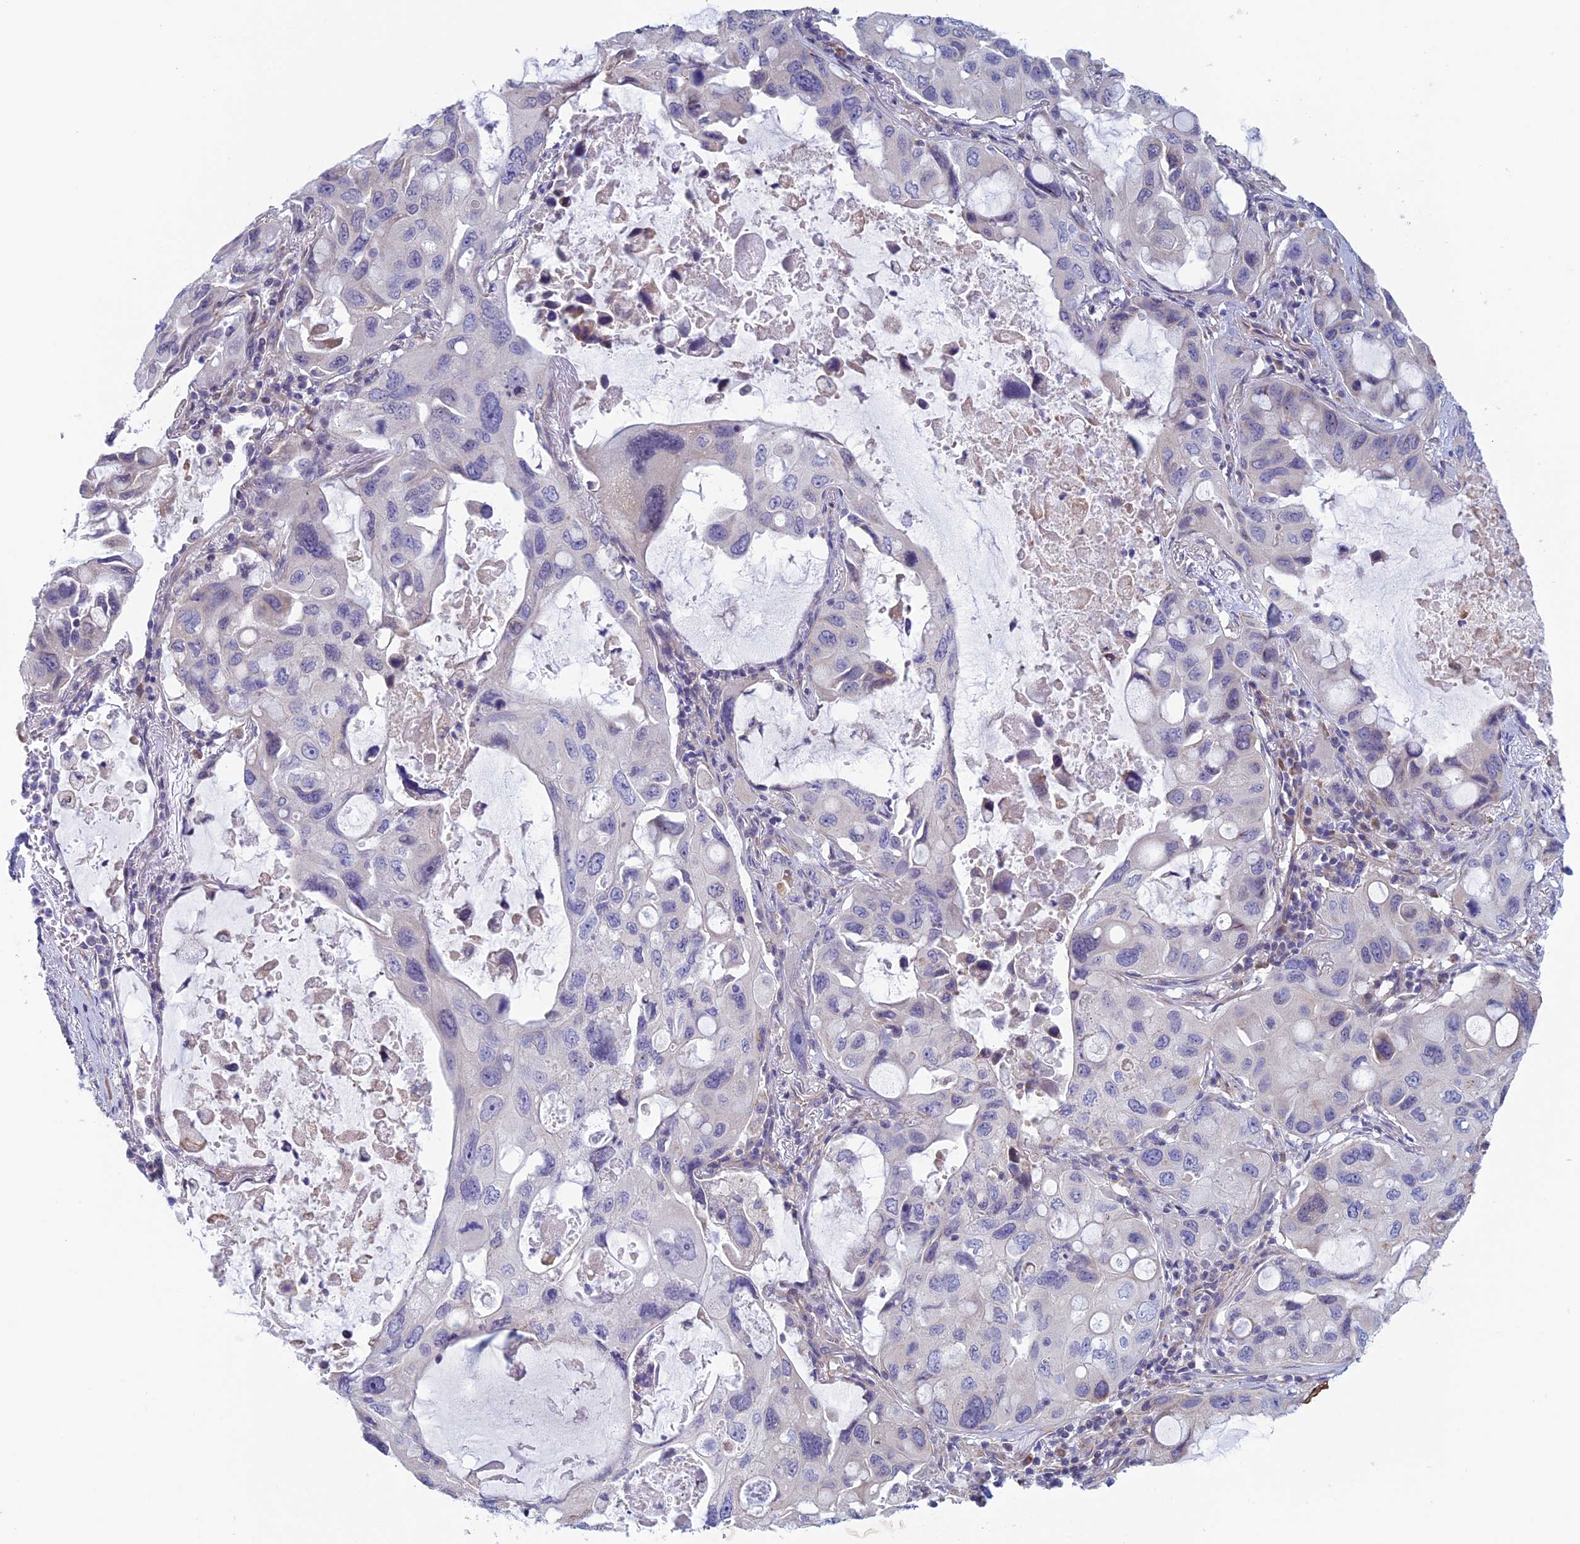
{"staining": {"intensity": "negative", "quantity": "none", "location": "none"}, "tissue": "lung cancer", "cell_type": "Tumor cells", "image_type": "cancer", "snomed": [{"axis": "morphology", "description": "Squamous cell carcinoma, NOS"}, {"axis": "topography", "description": "Lung"}], "caption": "Lung squamous cell carcinoma stained for a protein using immunohistochemistry (IHC) demonstrates no expression tumor cells.", "gene": "BCL2L10", "patient": {"sex": "female", "age": 73}}